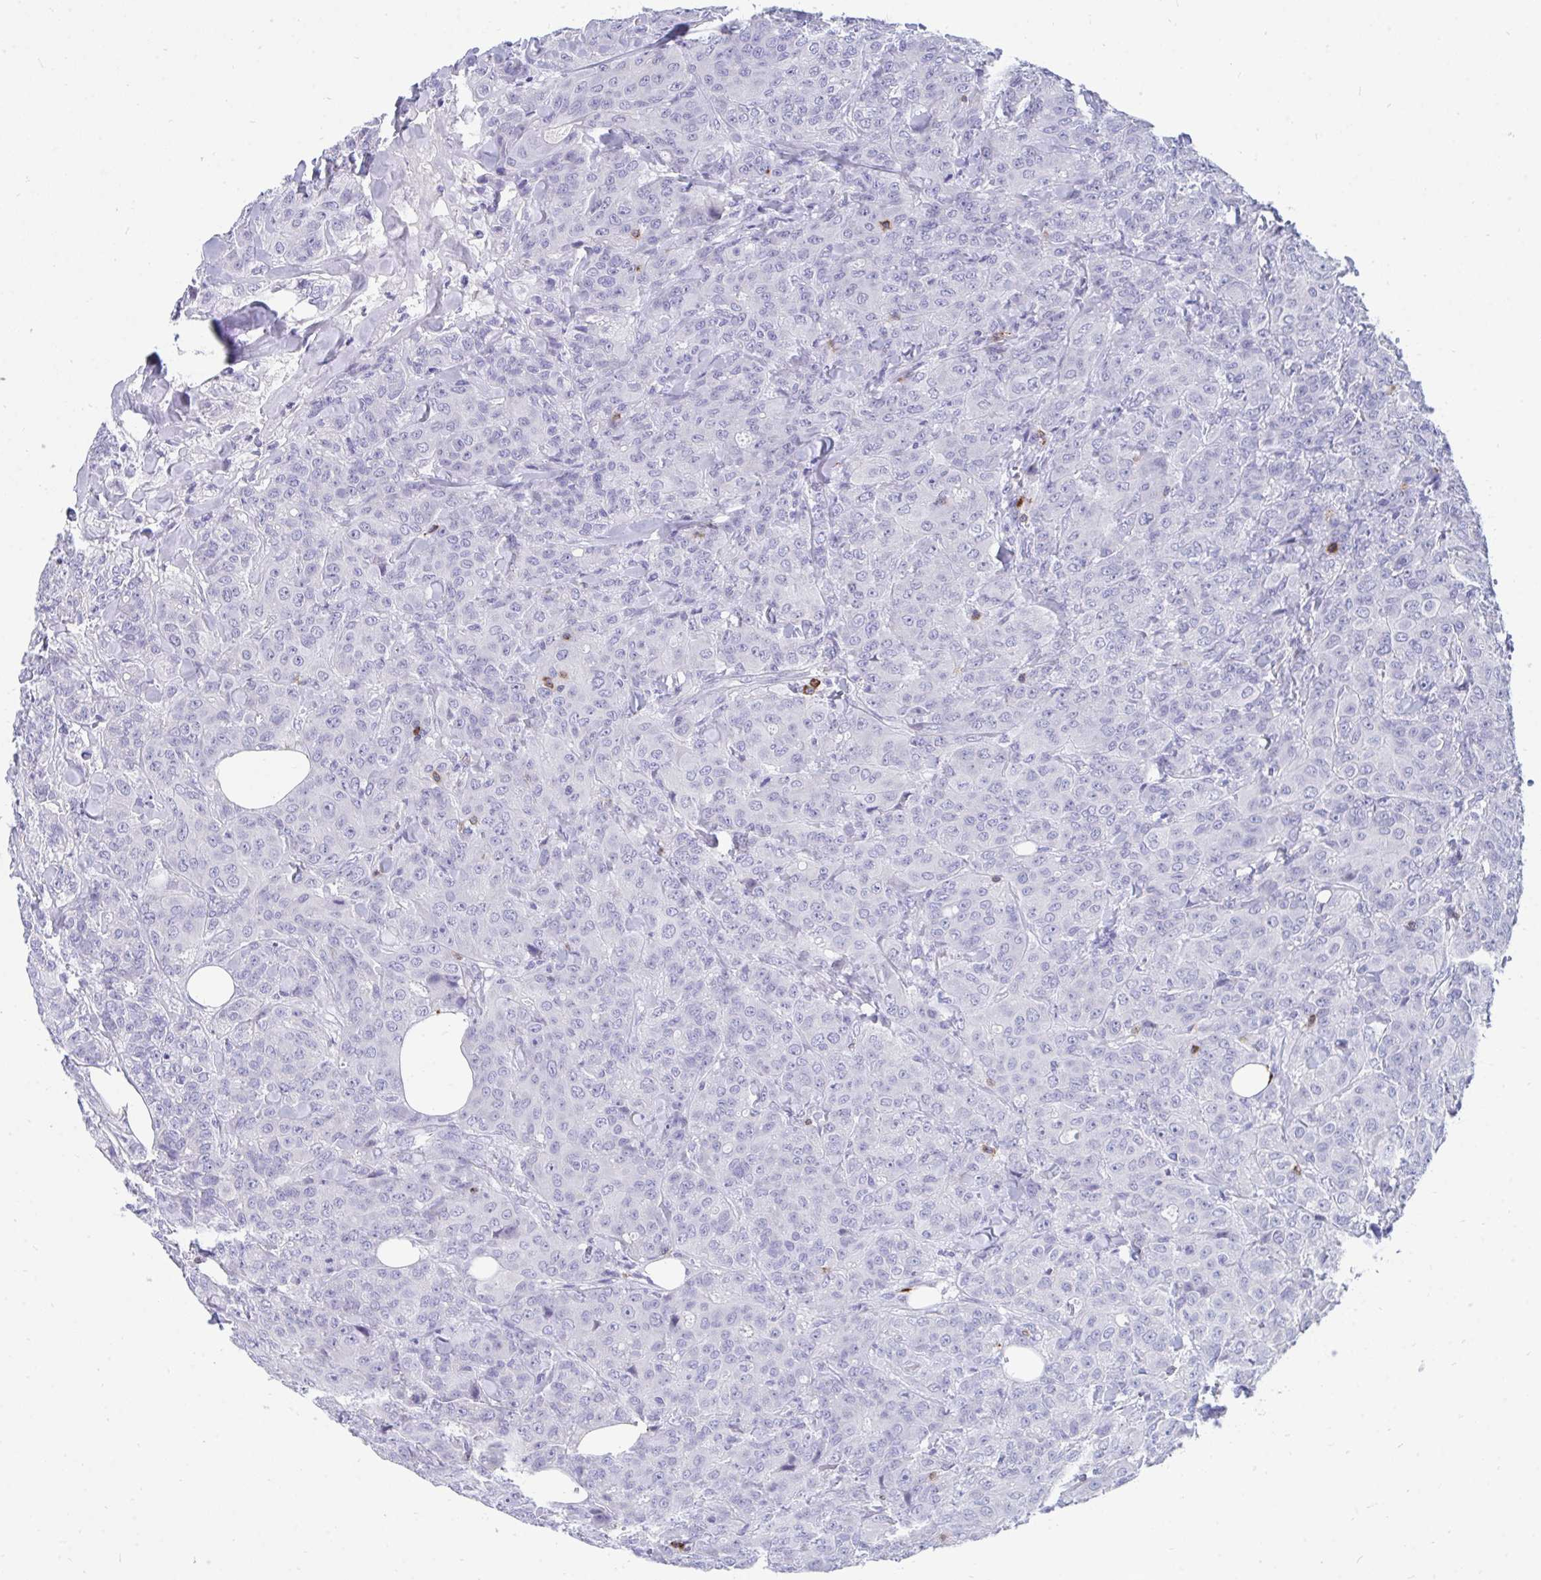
{"staining": {"intensity": "negative", "quantity": "none", "location": "none"}, "tissue": "breast cancer", "cell_type": "Tumor cells", "image_type": "cancer", "snomed": [{"axis": "morphology", "description": "Normal tissue, NOS"}, {"axis": "morphology", "description": "Duct carcinoma"}, {"axis": "topography", "description": "Breast"}], "caption": "Image shows no significant protein expression in tumor cells of breast intraductal carcinoma. (Stains: DAB IHC with hematoxylin counter stain, Microscopy: brightfield microscopy at high magnification).", "gene": "CD7", "patient": {"sex": "female", "age": 43}}